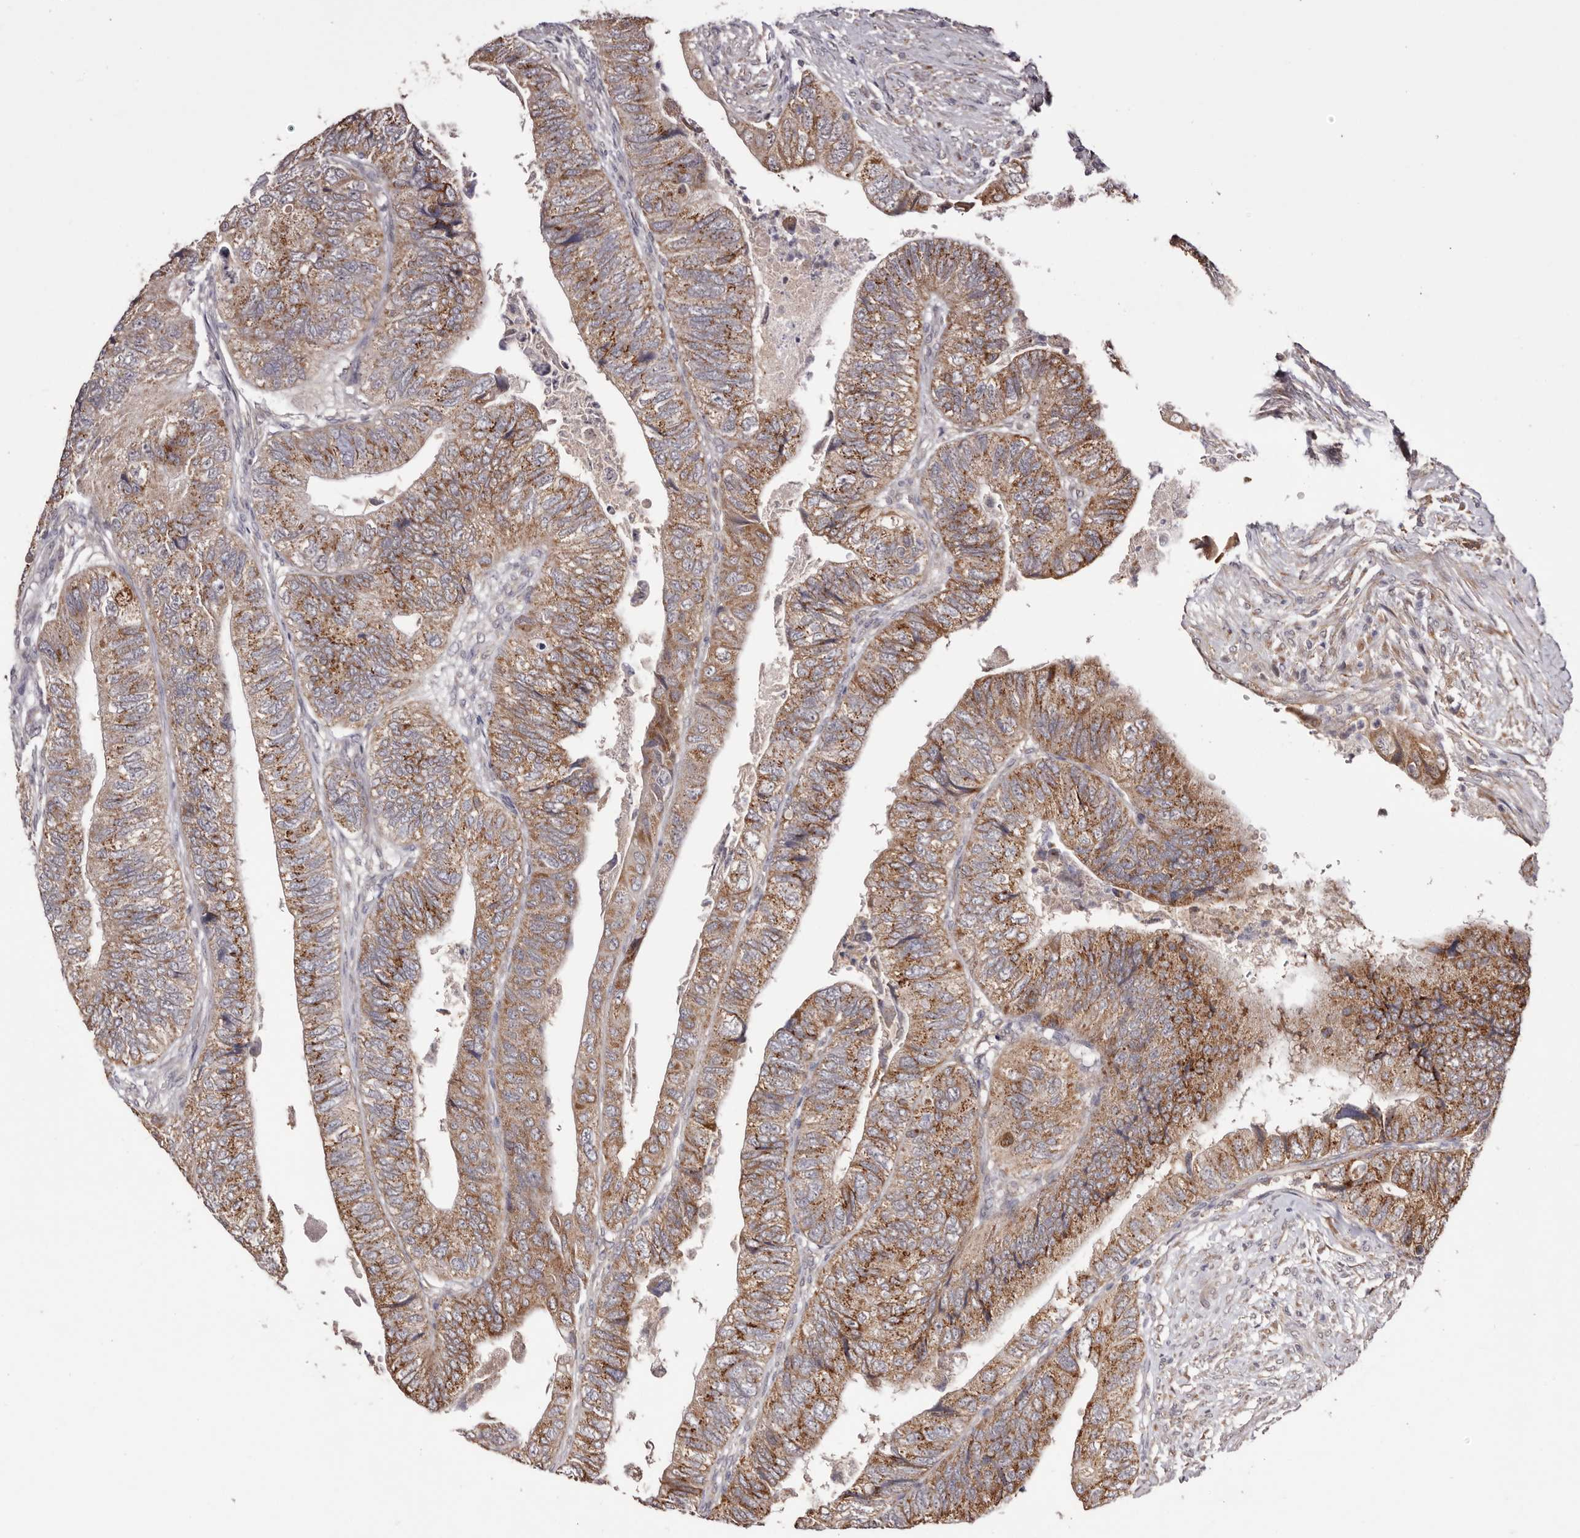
{"staining": {"intensity": "moderate", "quantity": ">75%", "location": "cytoplasmic/membranous"}, "tissue": "colorectal cancer", "cell_type": "Tumor cells", "image_type": "cancer", "snomed": [{"axis": "morphology", "description": "Adenocarcinoma, NOS"}, {"axis": "topography", "description": "Rectum"}], "caption": "Tumor cells reveal medium levels of moderate cytoplasmic/membranous staining in about >75% of cells in human adenocarcinoma (colorectal).", "gene": "EGR3", "patient": {"sex": "male", "age": 63}}